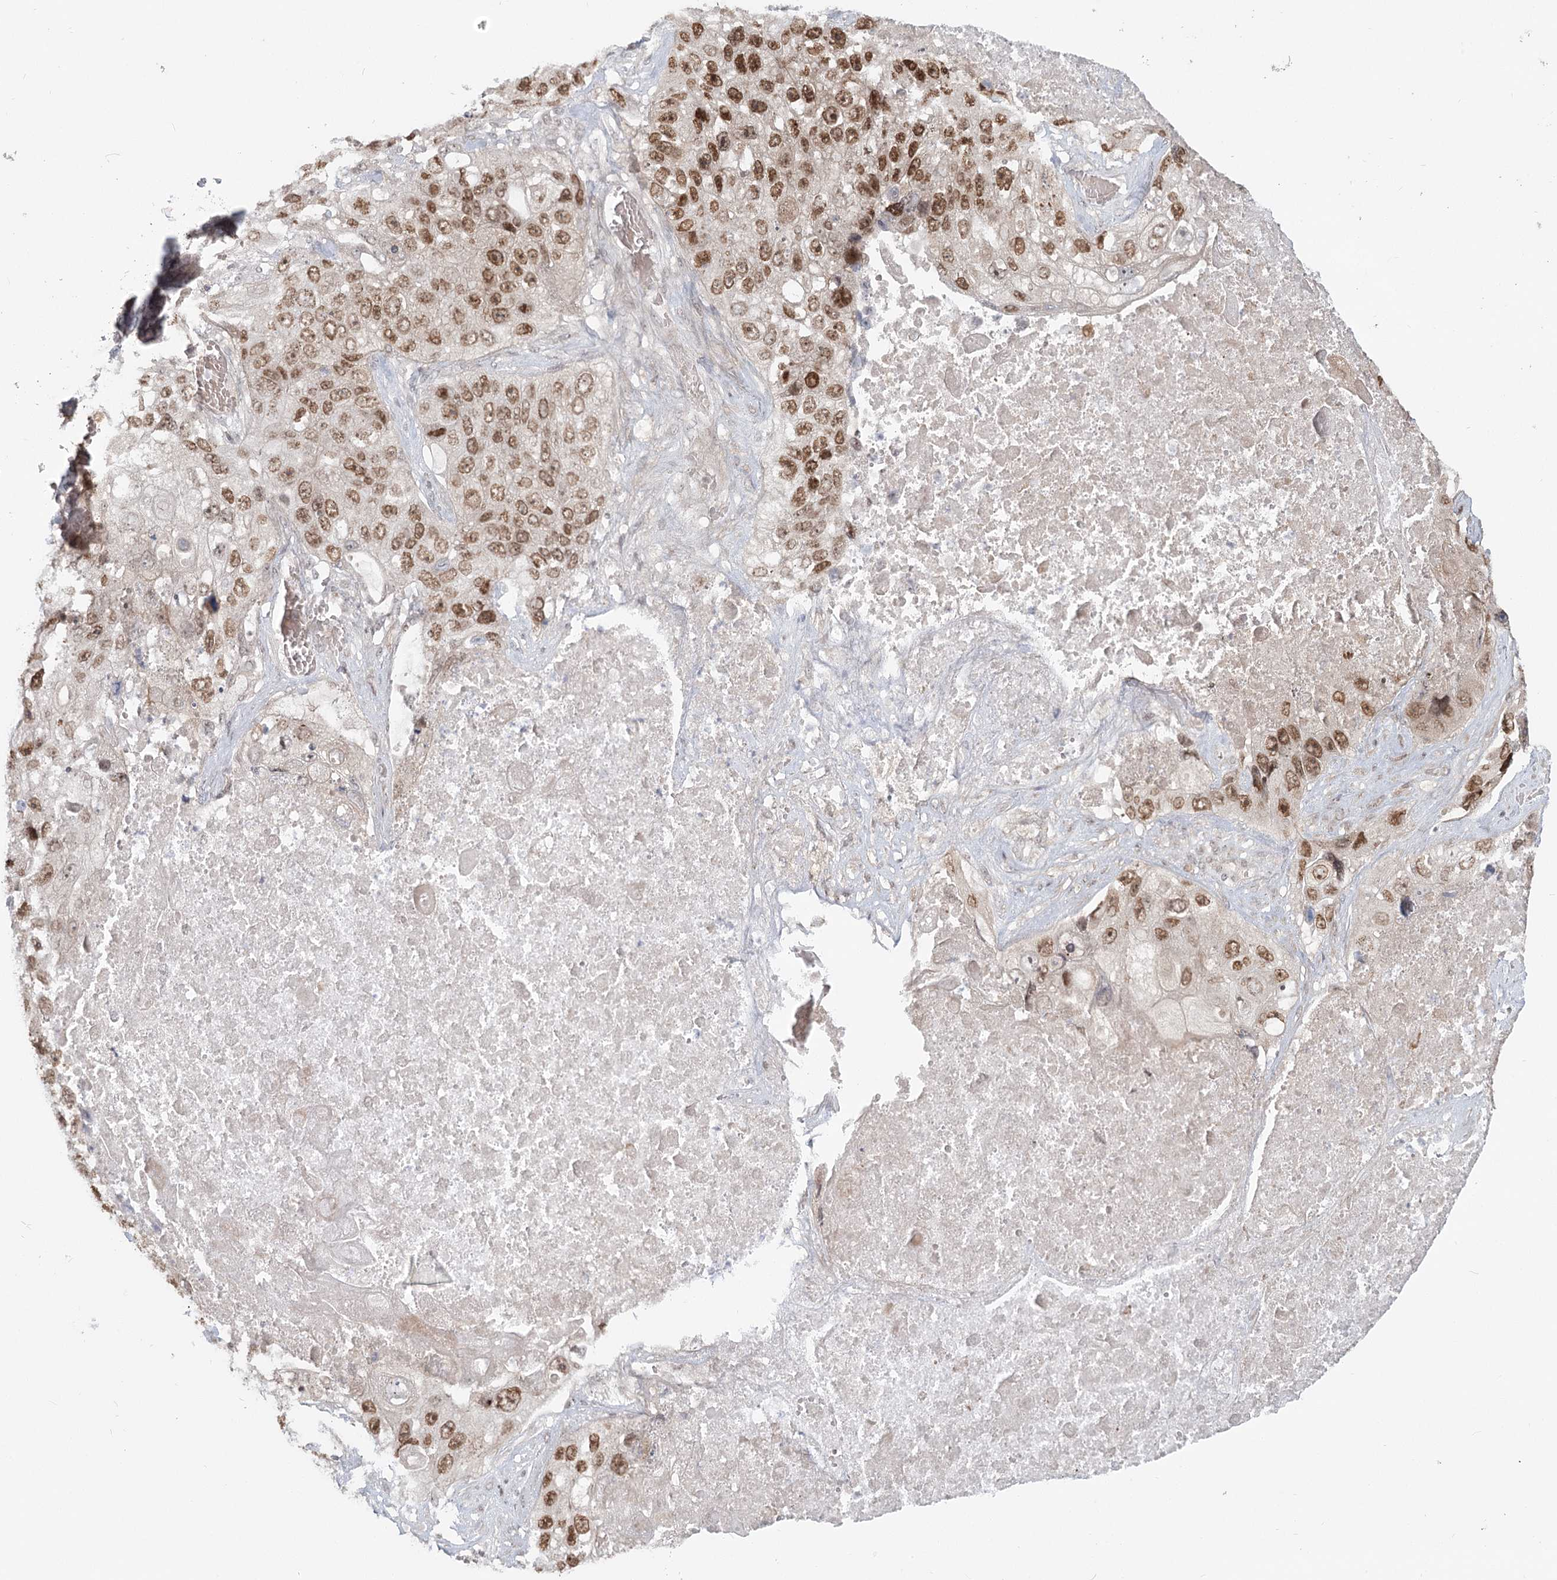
{"staining": {"intensity": "strong", "quantity": "25%-75%", "location": "nuclear"}, "tissue": "lung cancer", "cell_type": "Tumor cells", "image_type": "cancer", "snomed": [{"axis": "morphology", "description": "Squamous cell carcinoma, NOS"}, {"axis": "topography", "description": "Lung"}], "caption": "A micrograph showing strong nuclear positivity in approximately 25%-75% of tumor cells in lung cancer (squamous cell carcinoma), as visualized by brown immunohistochemical staining.", "gene": "R3HCC1L", "patient": {"sex": "male", "age": 61}}